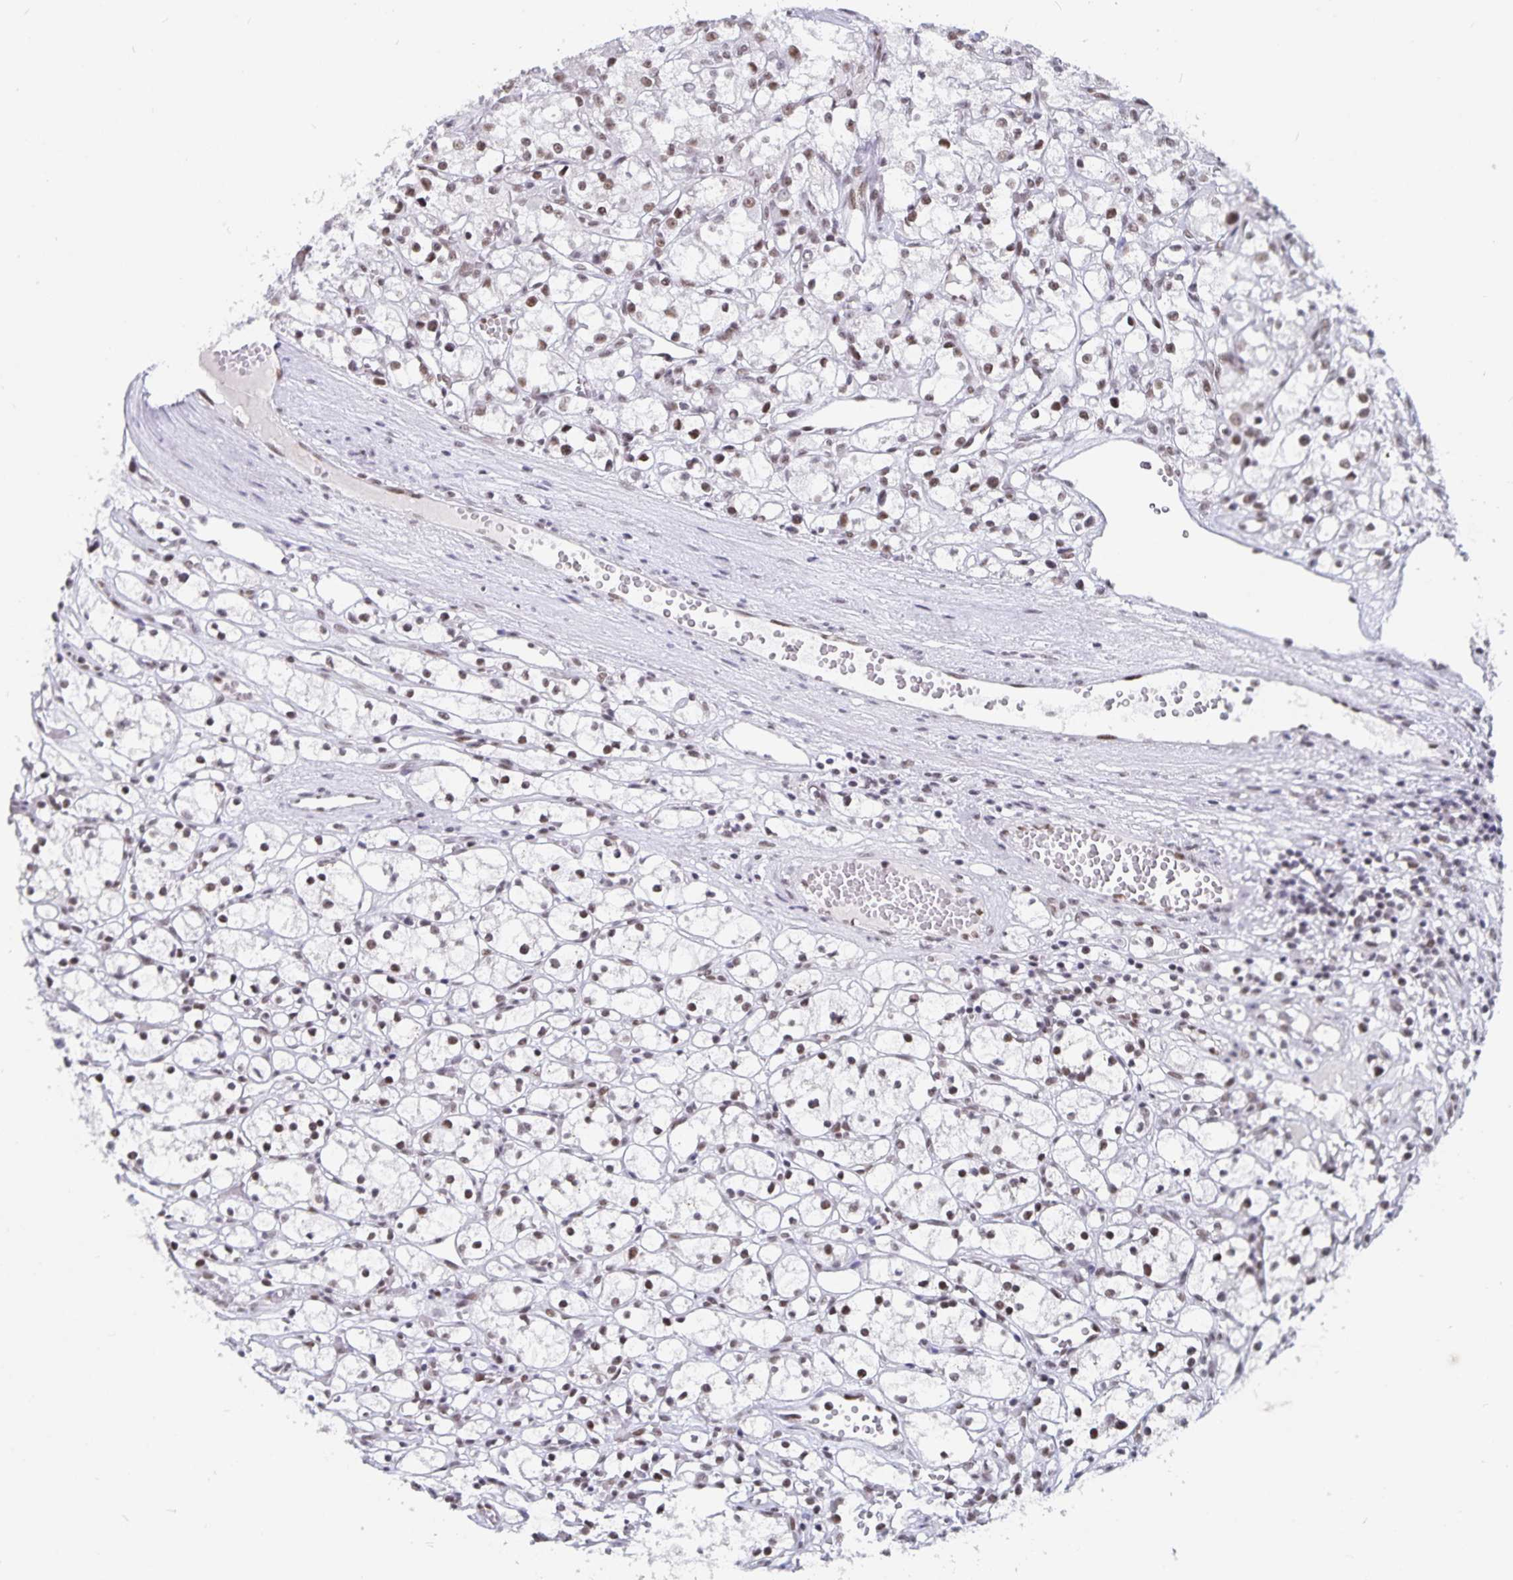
{"staining": {"intensity": "weak", "quantity": "<25%", "location": "nuclear"}, "tissue": "renal cancer", "cell_type": "Tumor cells", "image_type": "cancer", "snomed": [{"axis": "morphology", "description": "Adenocarcinoma, NOS"}, {"axis": "topography", "description": "Kidney"}], "caption": "This is a photomicrograph of immunohistochemistry (IHC) staining of renal cancer, which shows no positivity in tumor cells.", "gene": "PBX2", "patient": {"sex": "female", "age": 59}}